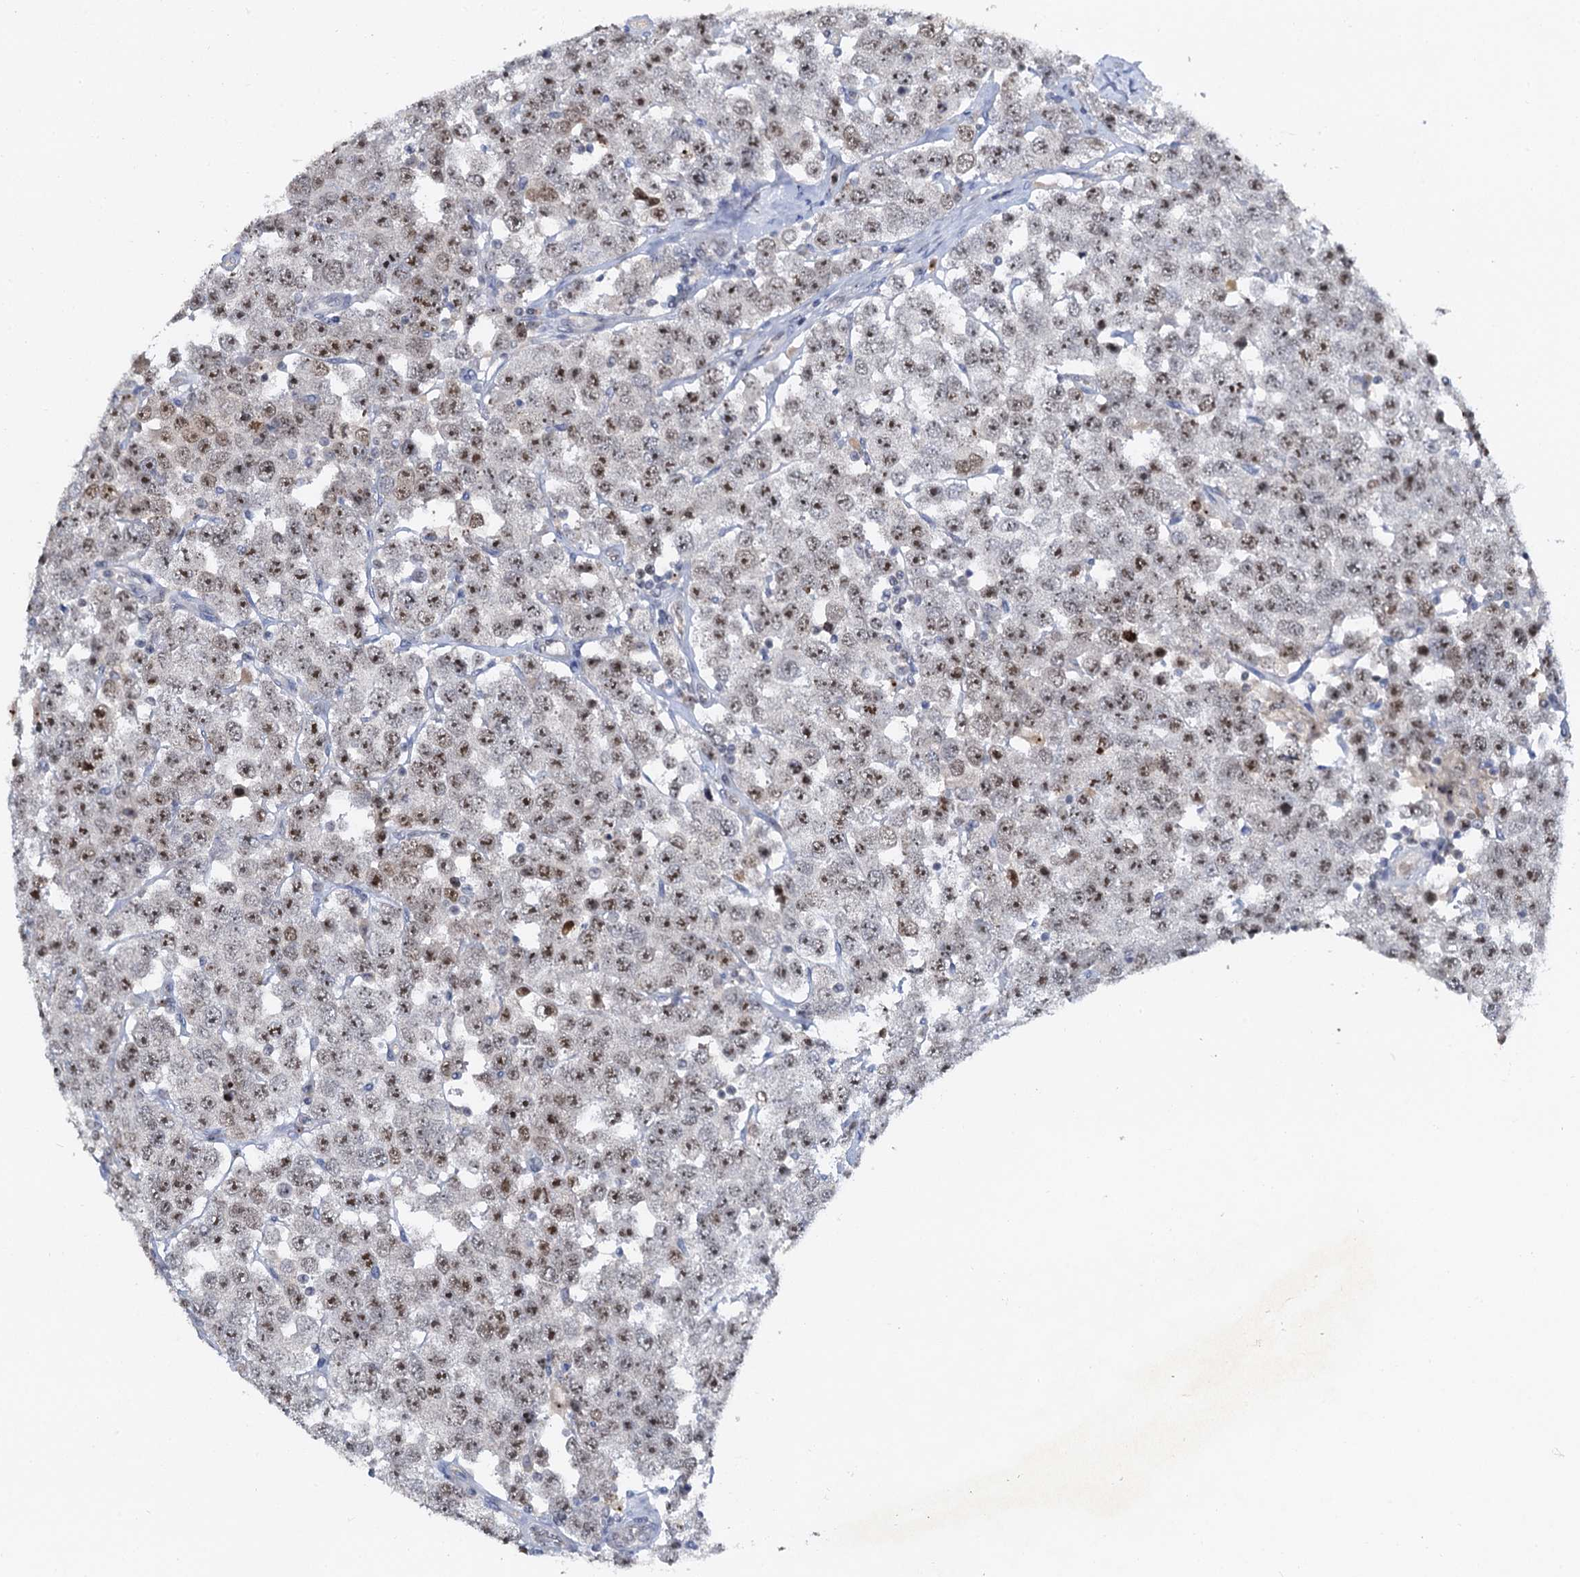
{"staining": {"intensity": "moderate", "quantity": ">75%", "location": "nuclear"}, "tissue": "testis cancer", "cell_type": "Tumor cells", "image_type": "cancer", "snomed": [{"axis": "morphology", "description": "Seminoma, NOS"}, {"axis": "topography", "description": "Testis"}], "caption": "Protein expression by IHC demonstrates moderate nuclear expression in approximately >75% of tumor cells in testis cancer.", "gene": "NOP2", "patient": {"sex": "male", "age": 28}}